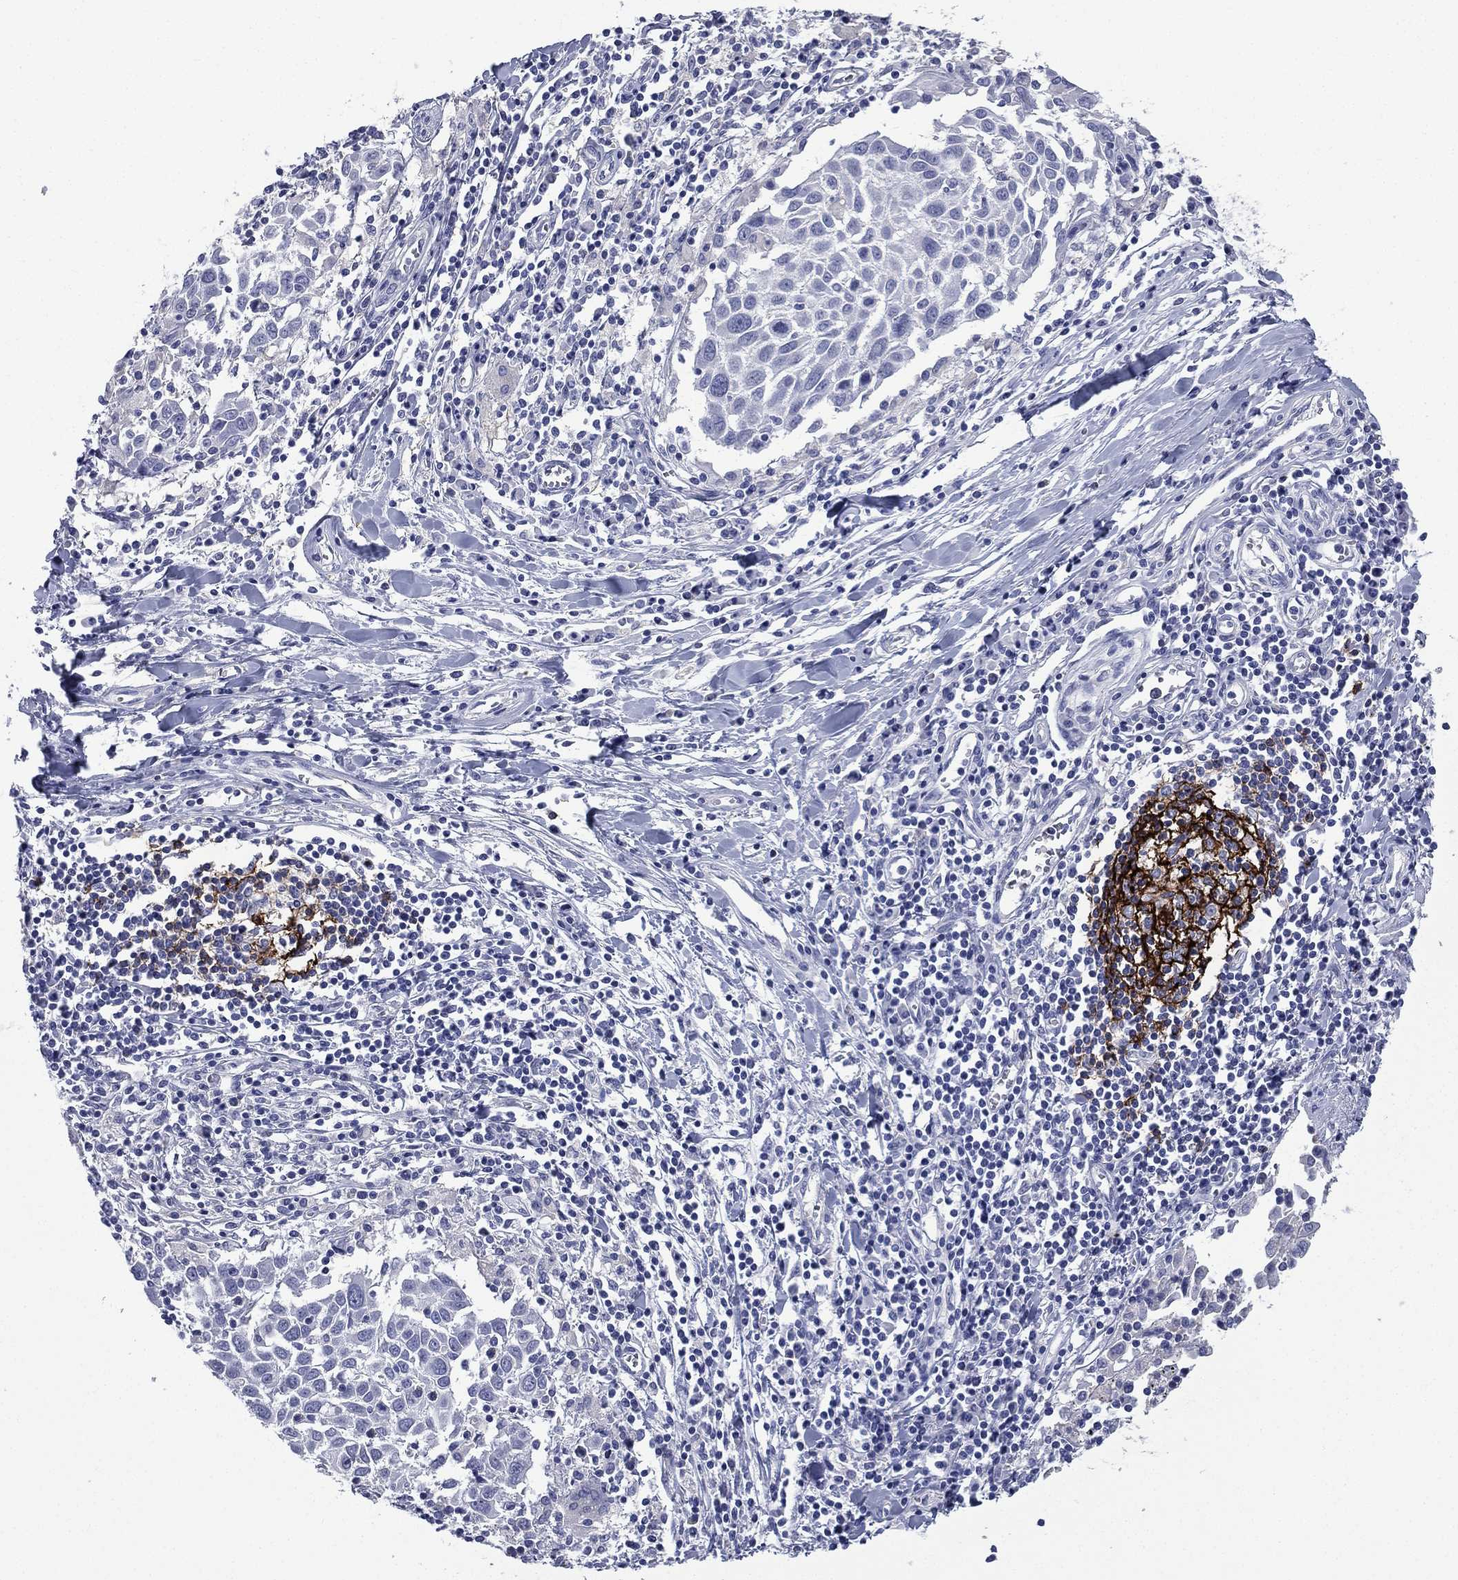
{"staining": {"intensity": "negative", "quantity": "none", "location": "none"}, "tissue": "lung cancer", "cell_type": "Tumor cells", "image_type": "cancer", "snomed": [{"axis": "morphology", "description": "Squamous cell carcinoma, NOS"}, {"axis": "topography", "description": "Lung"}], "caption": "Tumor cells show no significant protein staining in lung cancer.", "gene": "FCER2", "patient": {"sex": "male", "age": 57}}